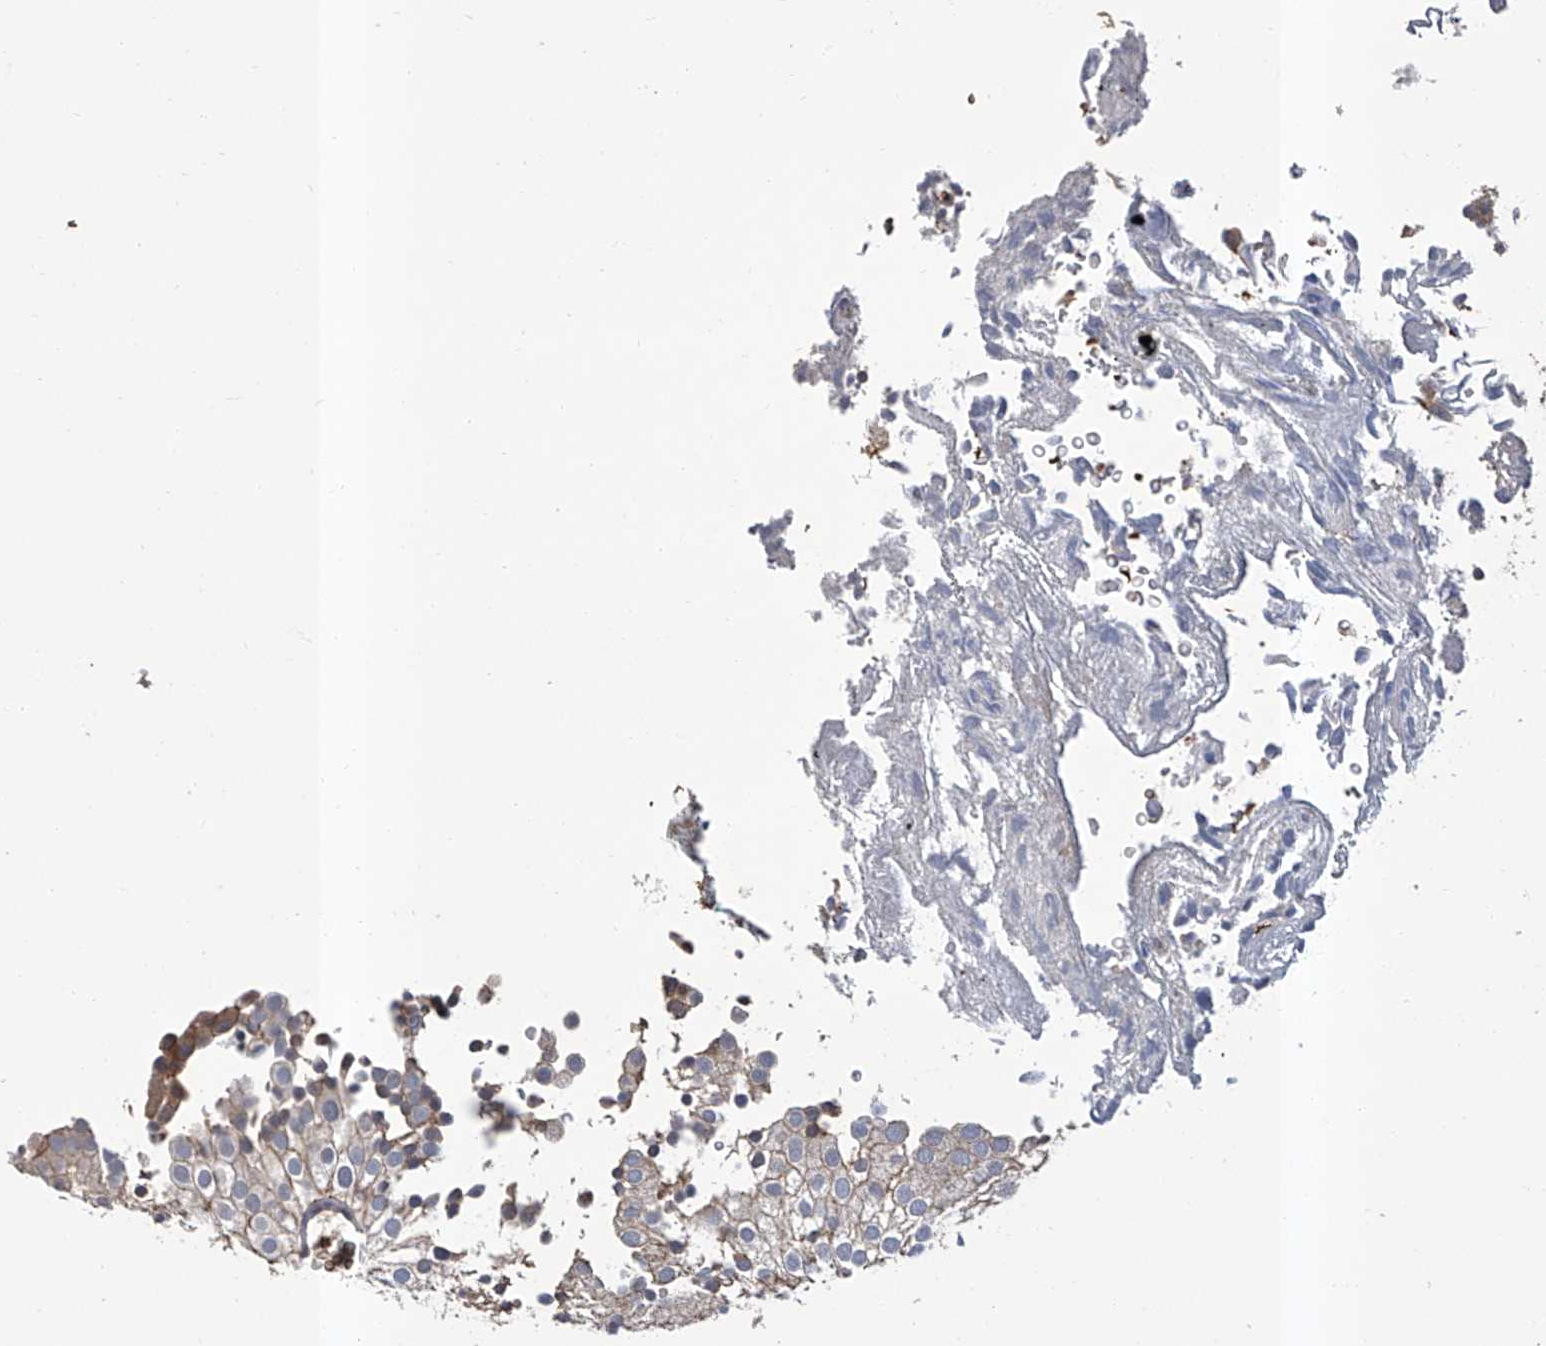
{"staining": {"intensity": "weak", "quantity": "<25%", "location": "cytoplasmic/membranous"}, "tissue": "urothelial cancer", "cell_type": "Tumor cells", "image_type": "cancer", "snomed": [{"axis": "morphology", "description": "Urothelial carcinoma, Low grade"}, {"axis": "topography", "description": "Urinary bladder"}], "caption": "This is an immunohistochemistry (IHC) image of human urothelial carcinoma (low-grade). There is no staining in tumor cells.", "gene": "GPT", "patient": {"sex": "male", "age": 78}}